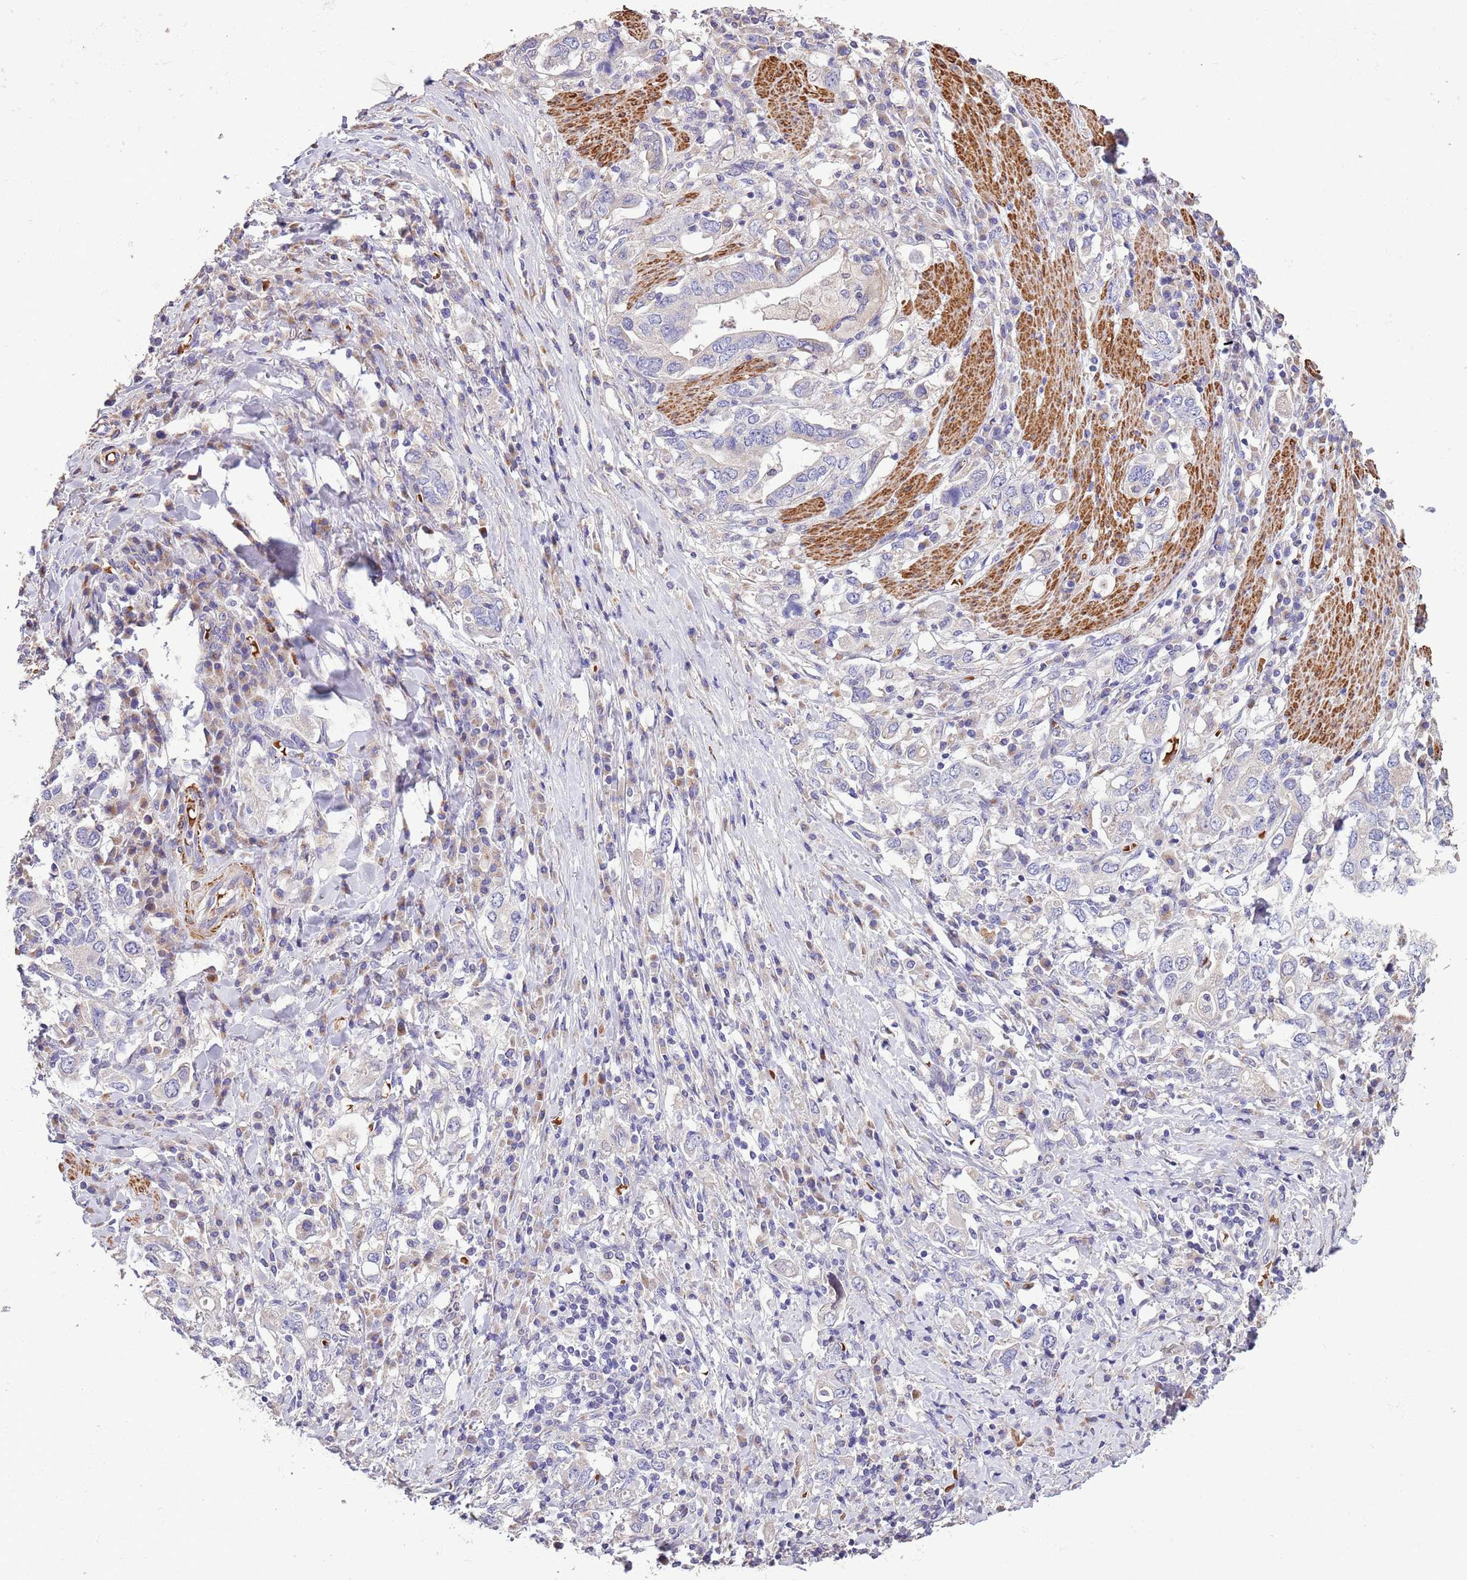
{"staining": {"intensity": "negative", "quantity": "none", "location": "none"}, "tissue": "stomach cancer", "cell_type": "Tumor cells", "image_type": "cancer", "snomed": [{"axis": "morphology", "description": "Adenocarcinoma, NOS"}, {"axis": "topography", "description": "Stomach, upper"}, {"axis": "topography", "description": "Stomach"}], "caption": "The immunohistochemistry (IHC) image has no significant positivity in tumor cells of stomach cancer (adenocarcinoma) tissue.", "gene": "PIGA", "patient": {"sex": "male", "age": 62}}